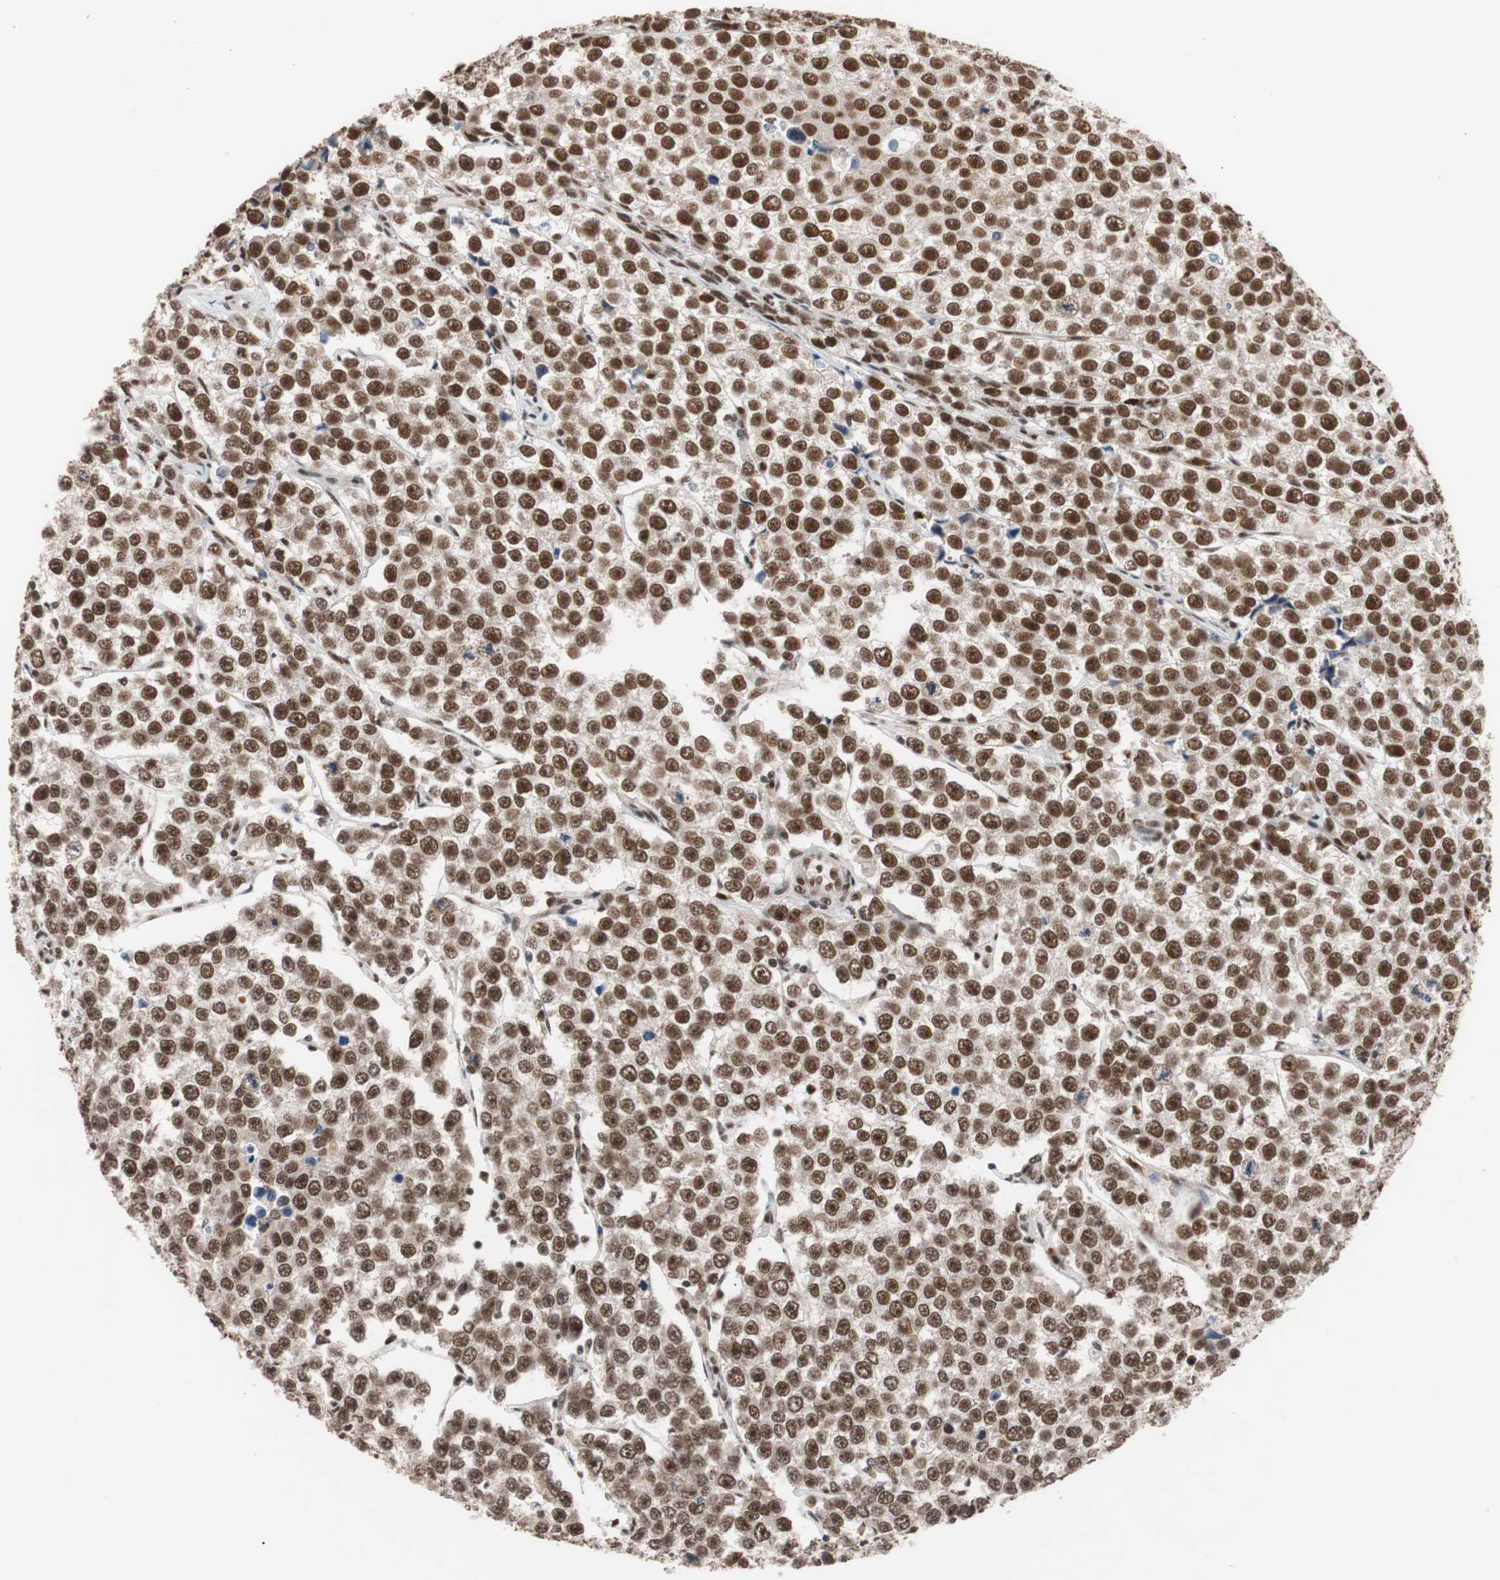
{"staining": {"intensity": "strong", "quantity": ">75%", "location": "nuclear"}, "tissue": "testis cancer", "cell_type": "Tumor cells", "image_type": "cancer", "snomed": [{"axis": "morphology", "description": "Seminoma, NOS"}, {"axis": "morphology", "description": "Carcinoma, Embryonal, NOS"}, {"axis": "topography", "description": "Testis"}], "caption": "Immunohistochemical staining of human testis cancer (embryonal carcinoma) reveals strong nuclear protein expression in approximately >75% of tumor cells.", "gene": "CHAMP1", "patient": {"sex": "male", "age": 52}}